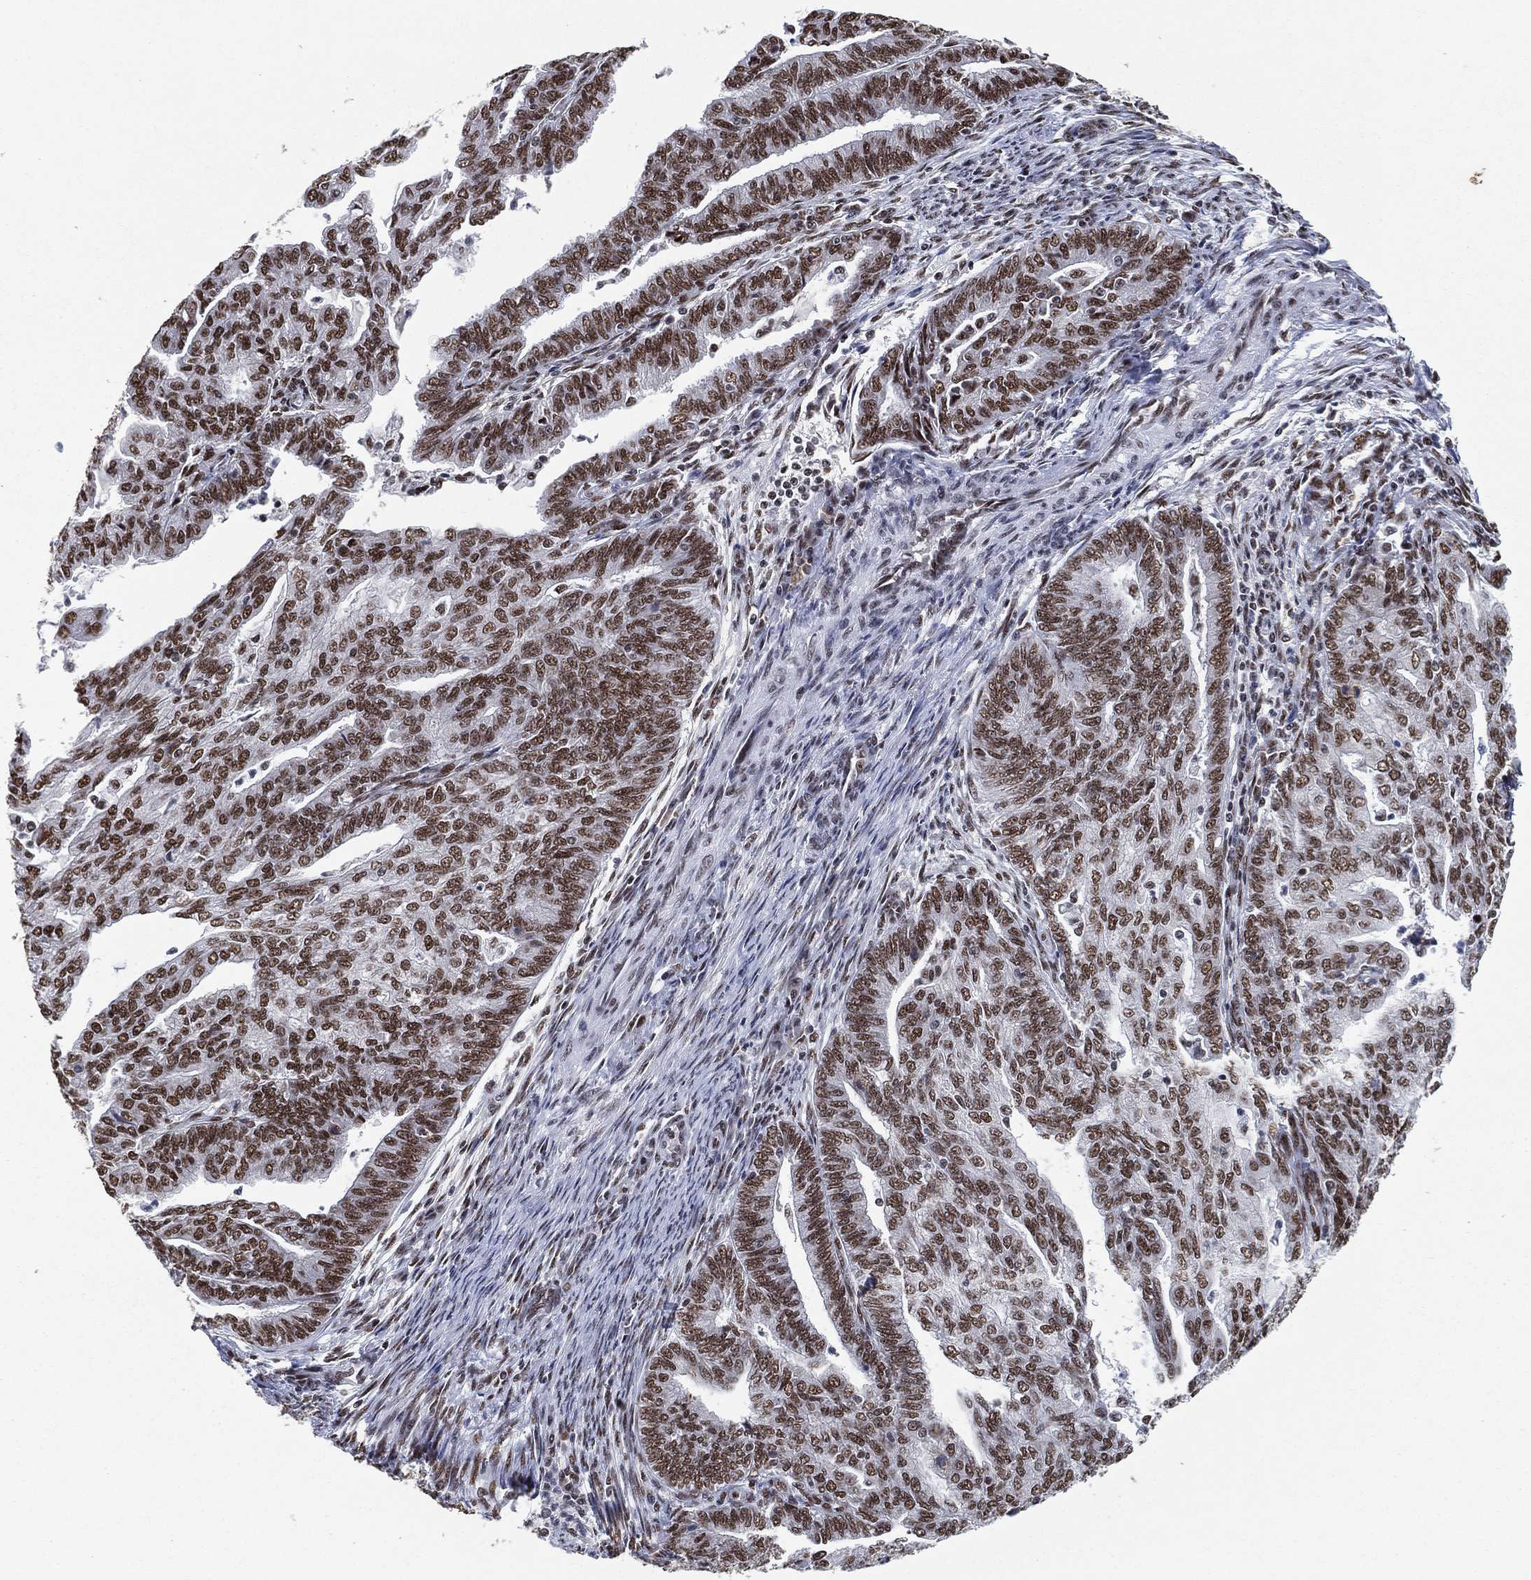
{"staining": {"intensity": "moderate", "quantity": ">75%", "location": "nuclear"}, "tissue": "endometrial cancer", "cell_type": "Tumor cells", "image_type": "cancer", "snomed": [{"axis": "morphology", "description": "Adenocarcinoma, NOS"}, {"axis": "topography", "description": "Endometrium"}], "caption": "Human endometrial cancer stained with a brown dye exhibits moderate nuclear positive positivity in approximately >75% of tumor cells.", "gene": "DDX27", "patient": {"sex": "female", "age": 82}}